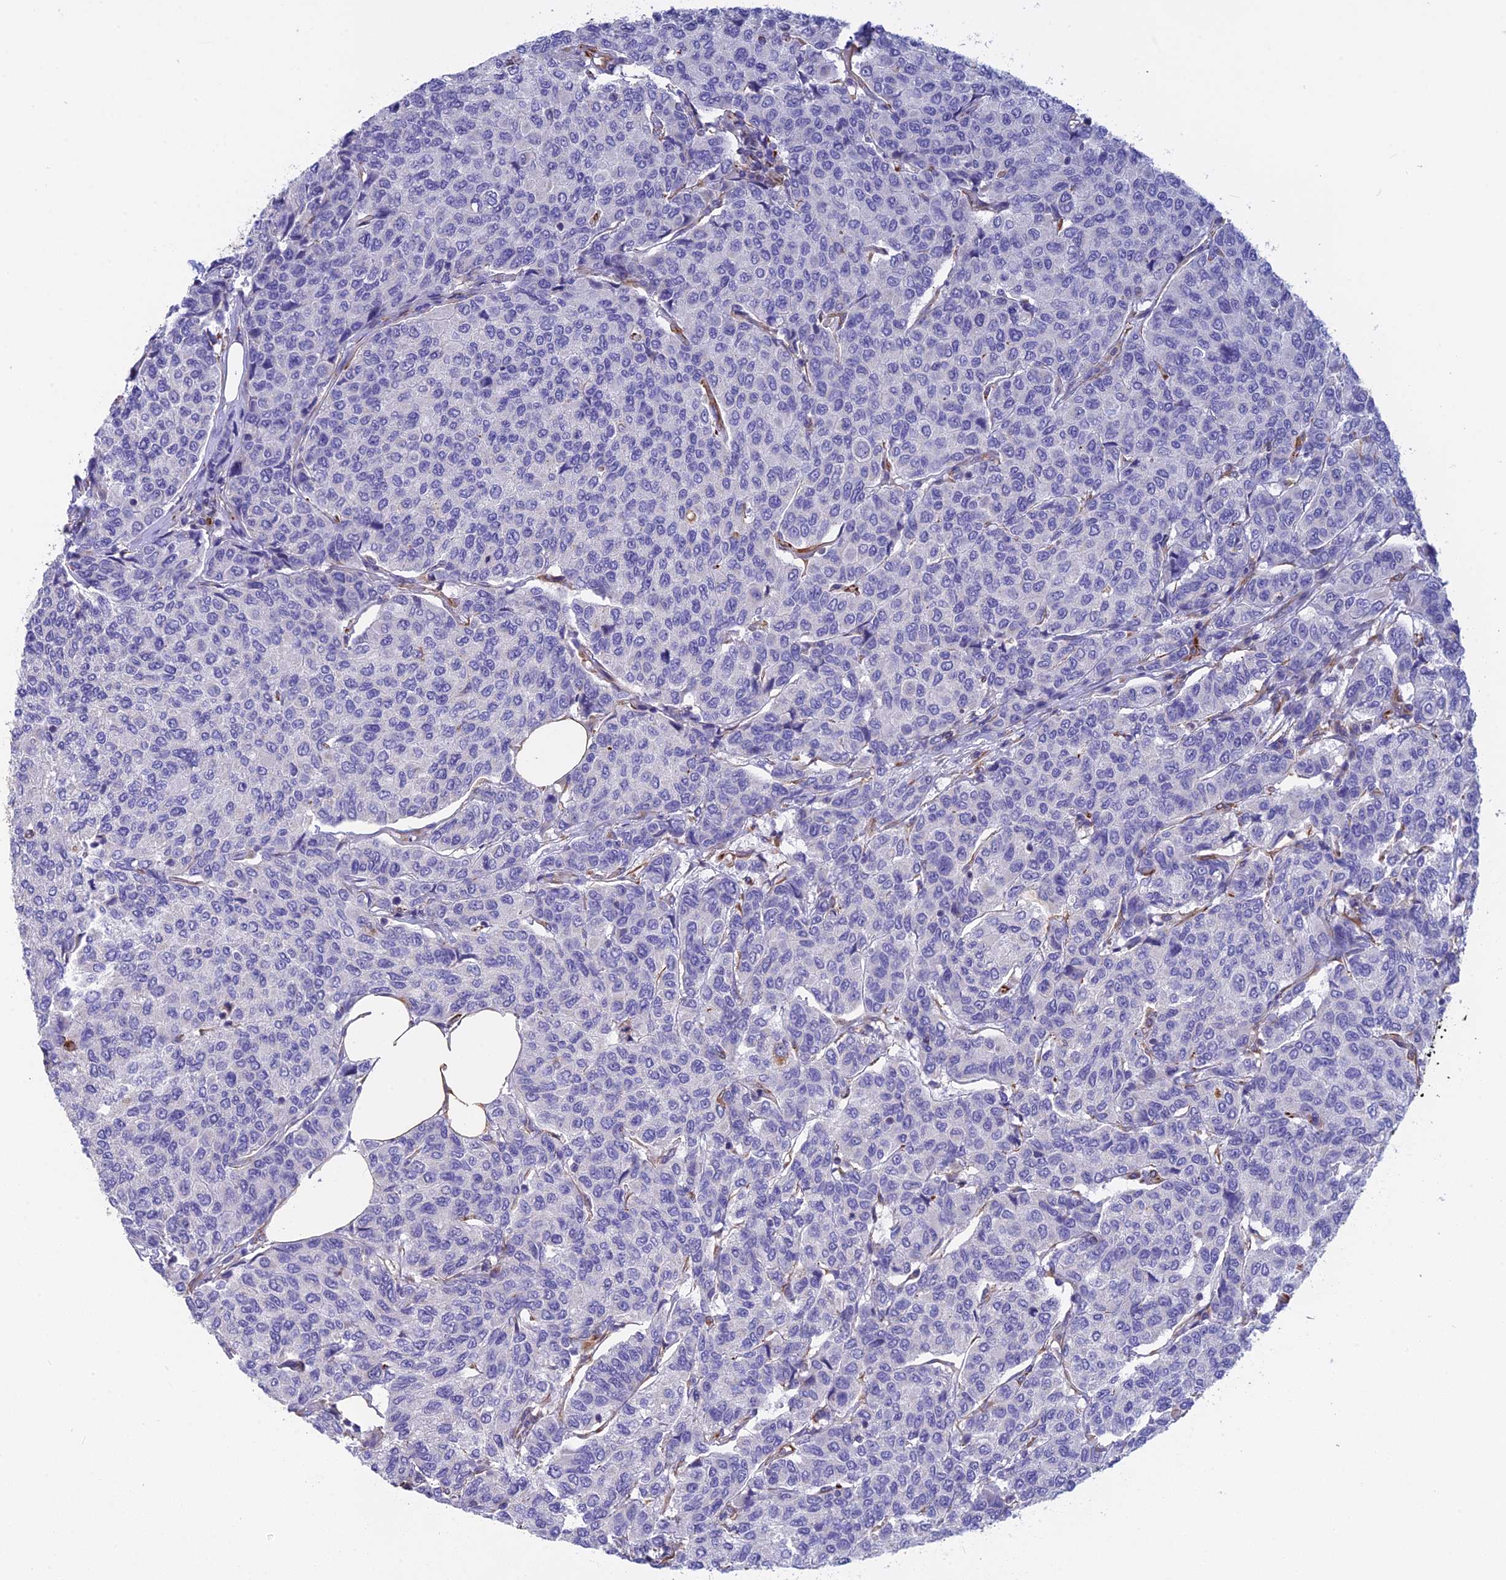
{"staining": {"intensity": "negative", "quantity": "none", "location": "none"}, "tissue": "breast cancer", "cell_type": "Tumor cells", "image_type": "cancer", "snomed": [{"axis": "morphology", "description": "Duct carcinoma"}, {"axis": "topography", "description": "Breast"}], "caption": "The immunohistochemistry (IHC) photomicrograph has no significant staining in tumor cells of breast intraductal carcinoma tissue.", "gene": "FBXL20", "patient": {"sex": "female", "age": 55}}